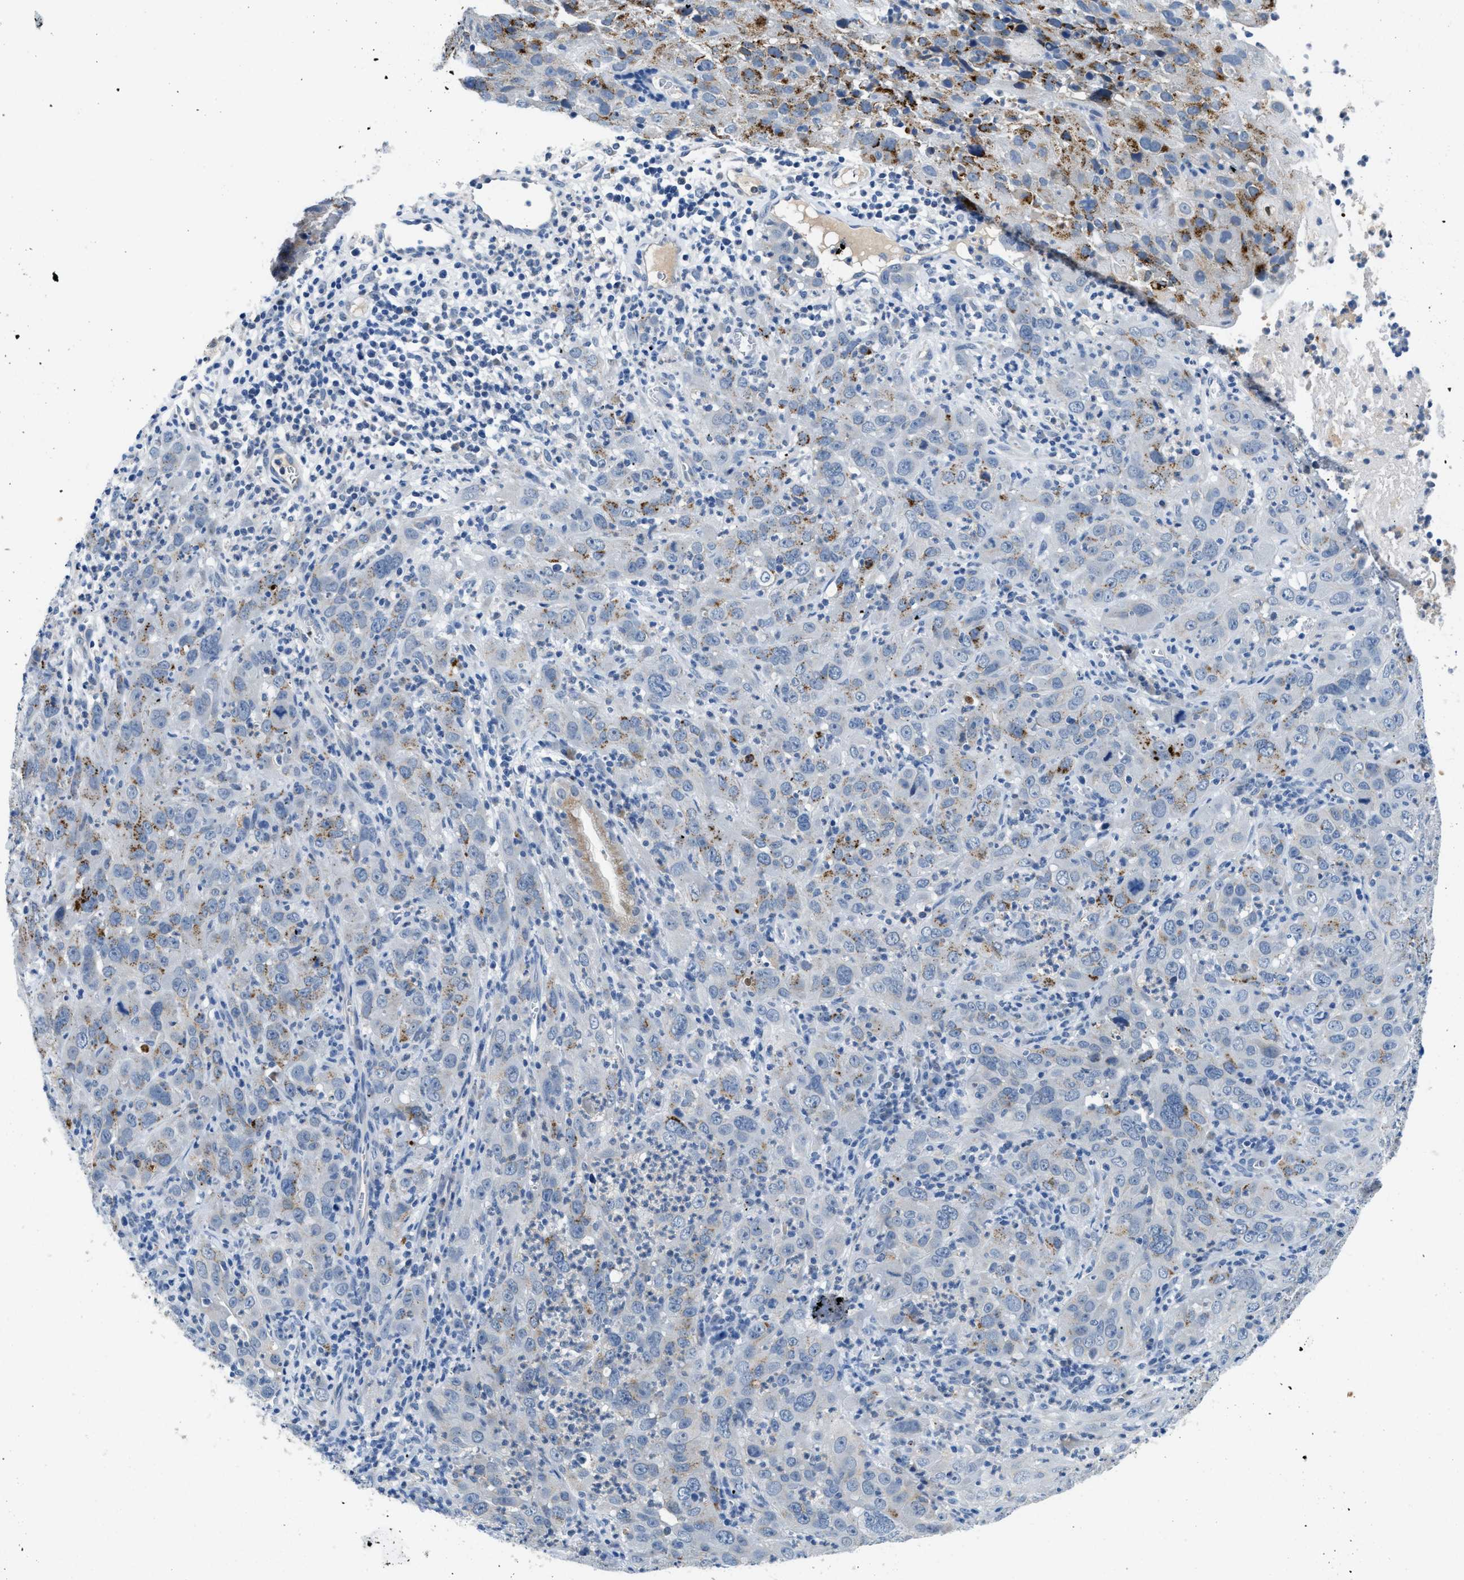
{"staining": {"intensity": "moderate", "quantity": "<25%", "location": "cytoplasmic/membranous"}, "tissue": "cervical cancer", "cell_type": "Tumor cells", "image_type": "cancer", "snomed": [{"axis": "morphology", "description": "Squamous cell carcinoma, NOS"}, {"axis": "topography", "description": "Cervix"}], "caption": "Brown immunohistochemical staining in human squamous cell carcinoma (cervical) reveals moderate cytoplasmic/membranous staining in approximately <25% of tumor cells.", "gene": "TSPAN3", "patient": {"sex": "female", "age": 32}}